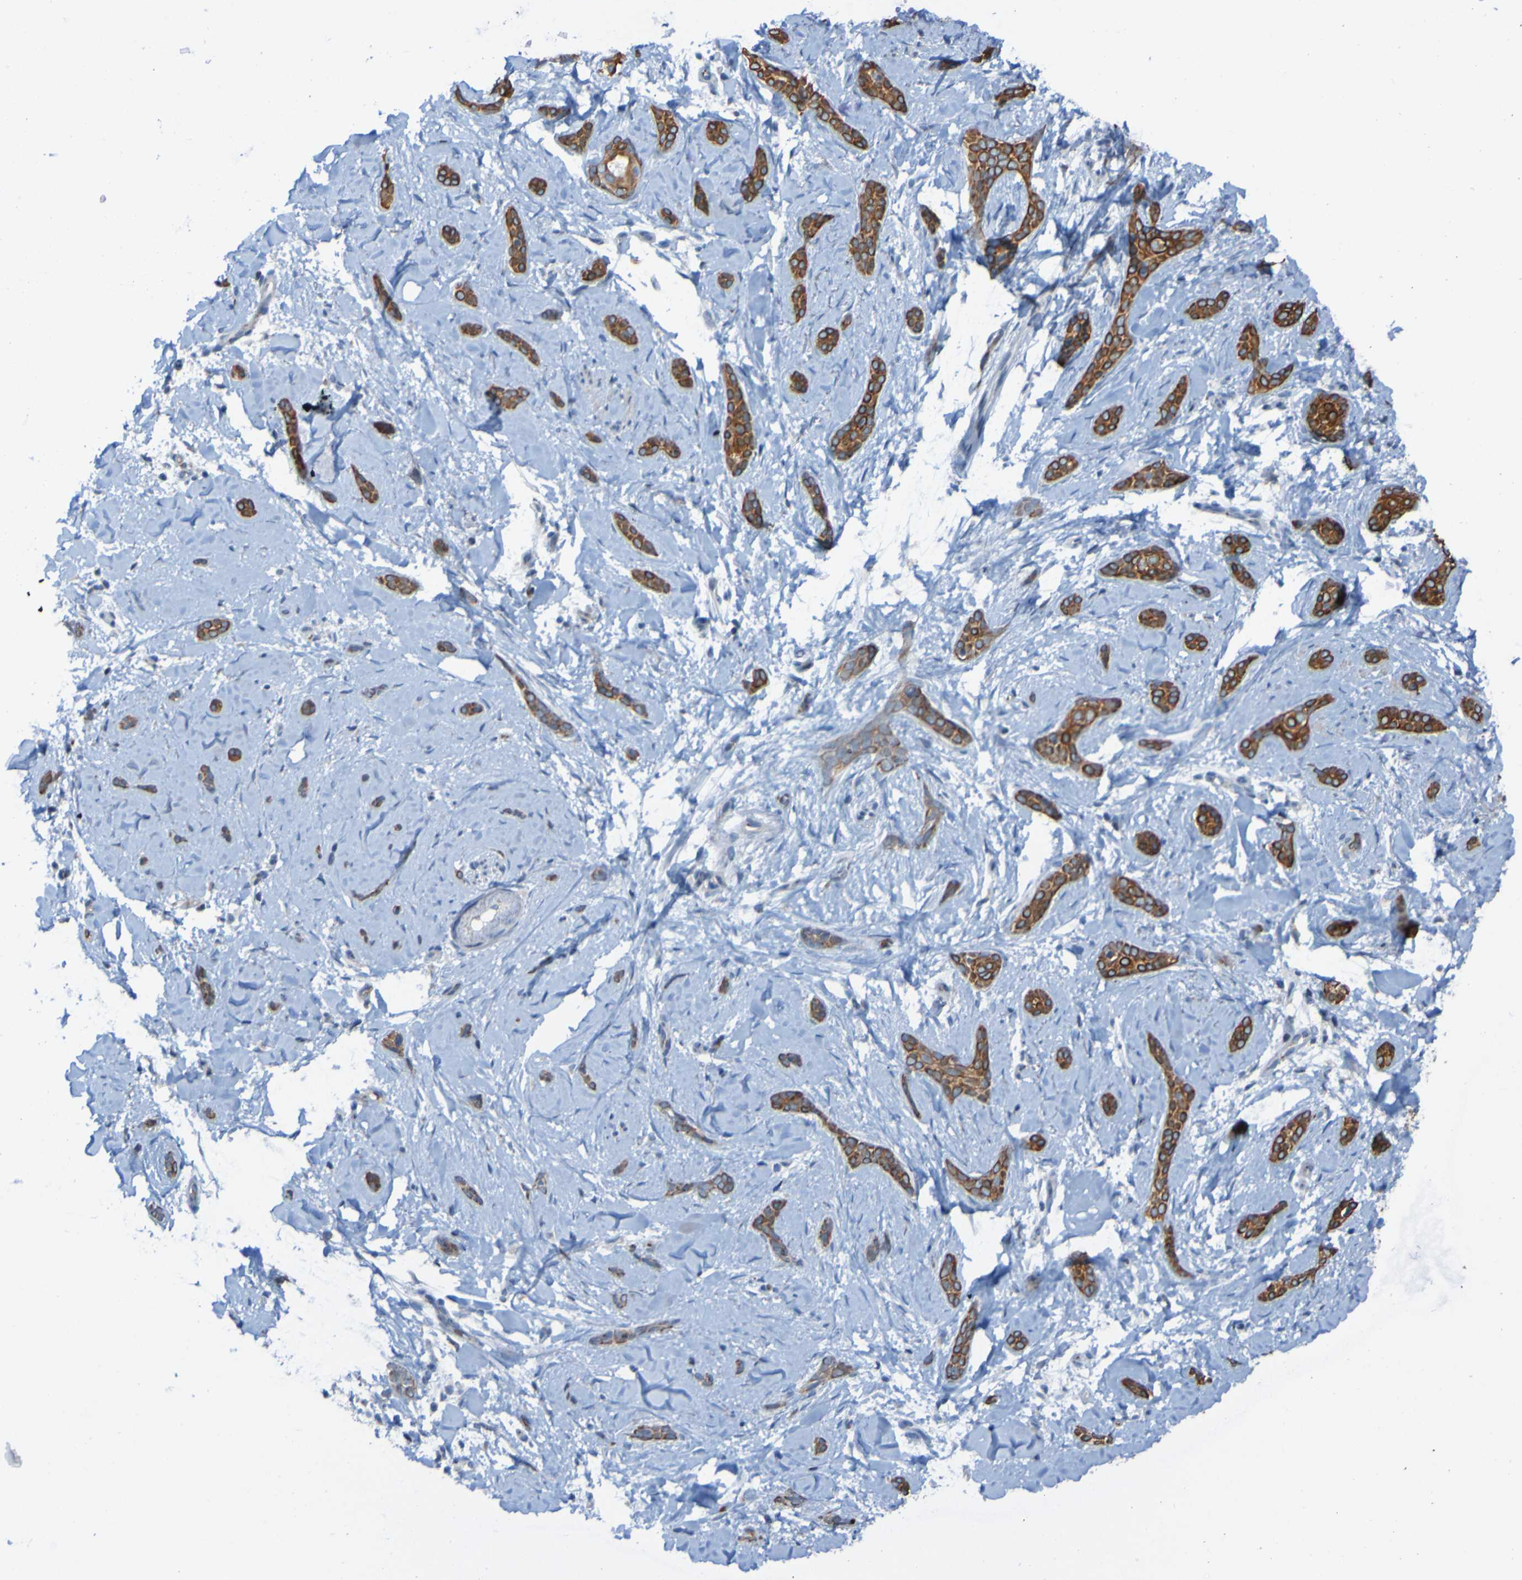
{"staining": {"intensity": "strong", "quantity": ">75%", "location": "cytoplasmic/membranous"}, "tissue": "skin cancer", "cell_type": "Tumor cells", "image_type": "cancer", "snomed": [{"axis": "morphology", "description": "Basal cell carcinoma"}, {"axis": "morphology", "description": "Adnexal tumor, benign"}, {"axis": "topography", "description": "Skin"}], "caption": "Skin cancer was stained to show a protein in brown. There is high levels of strong cytoplasmic/membranous positivity in approximately >75% of tumor cells. The protein of interest is shown in brown color, while the nuclei are stained blue.", "gene": "UNG", "patient": {"sex": "female", "age": 42}}